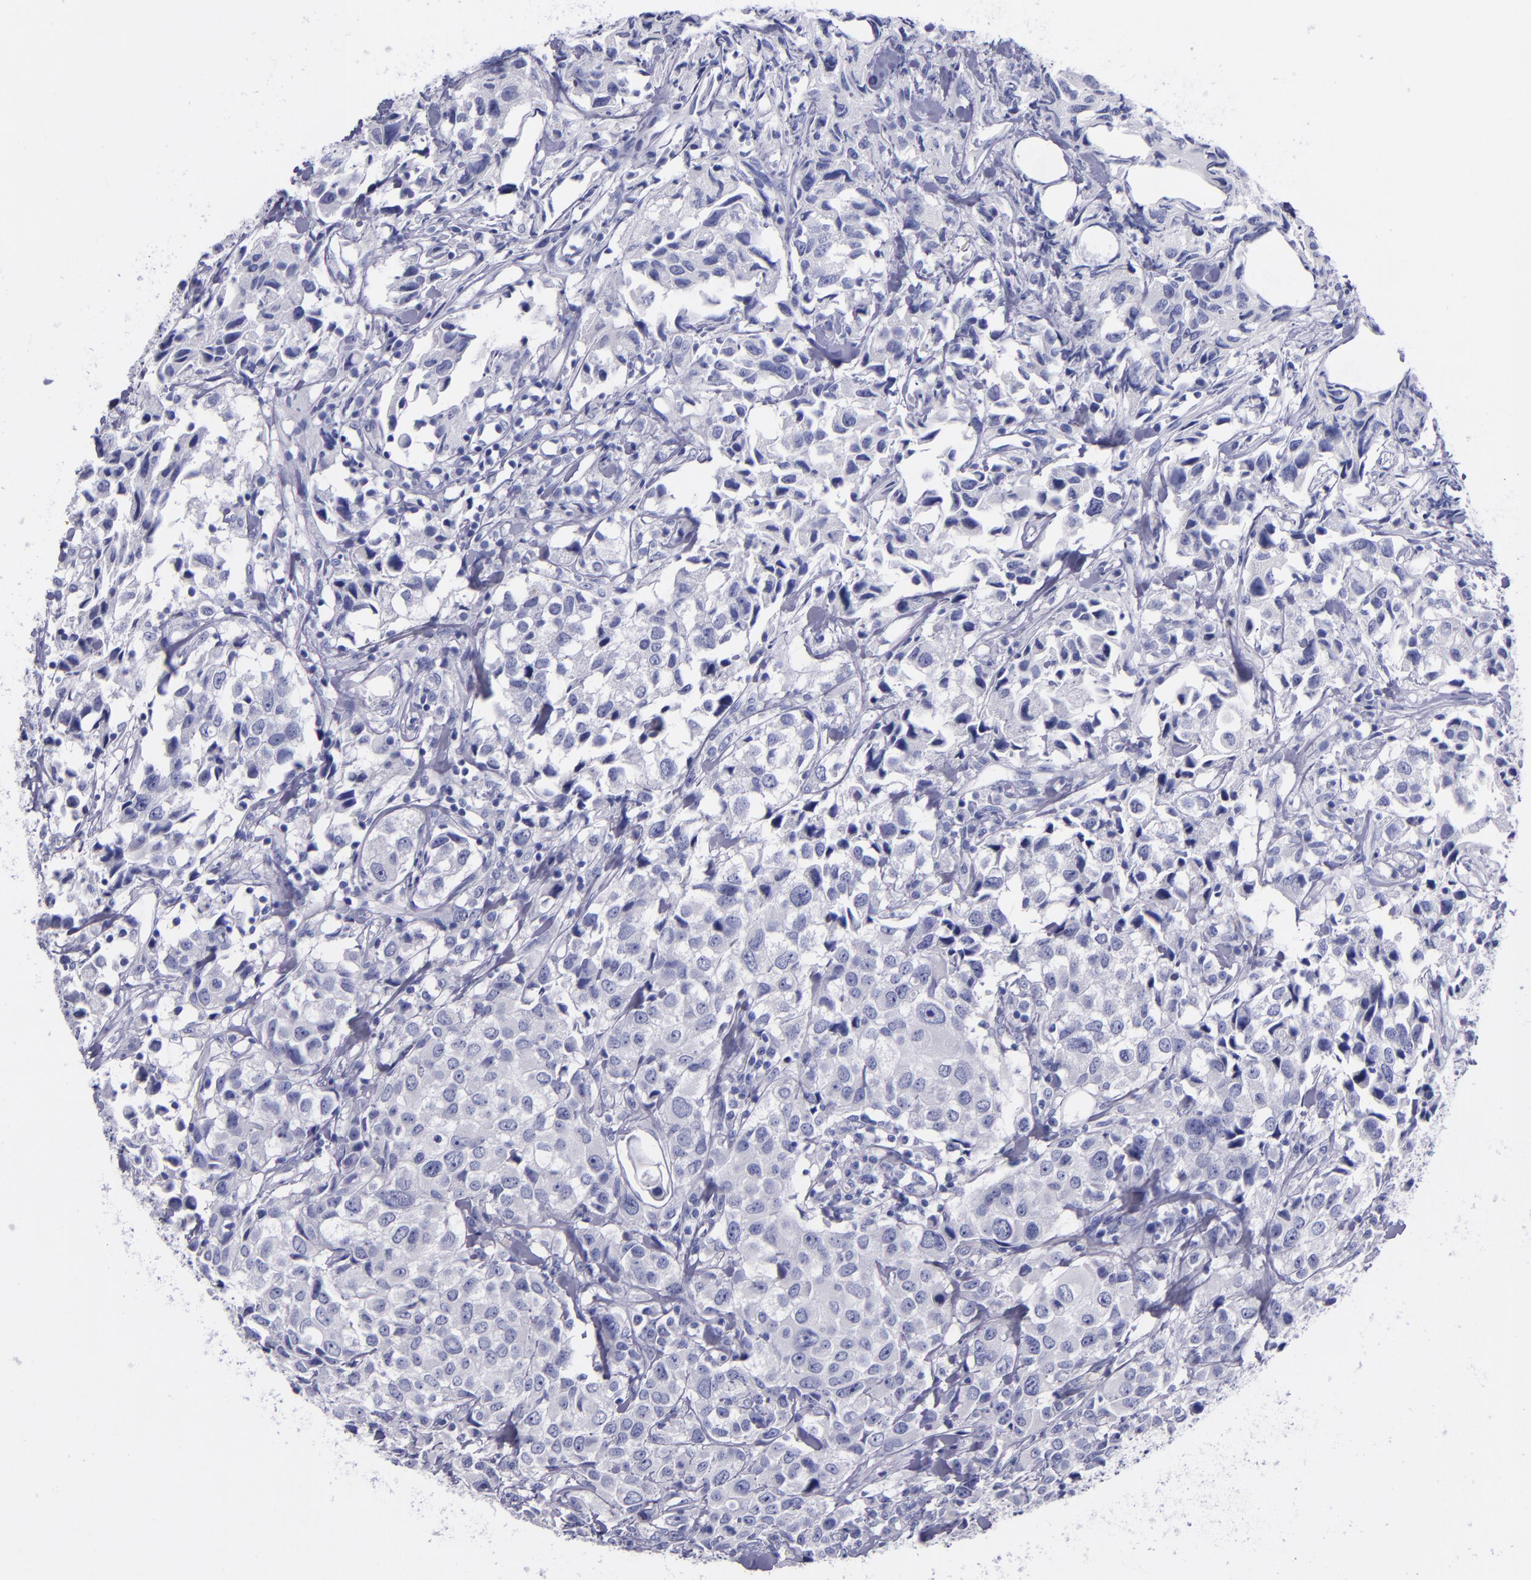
{"staining": {"intensity": "negative", "quantity": "none", "location": "none"}, "tissue": "urothelial cancer", "cell_type": "Tumor cells", "image_type": "cancer", "snomed": [{"axis": "morphology", "description": "Urothelial carcinoma, High grade"}, {"axis": "topography", "description": "Urinary bladder"}], "caption": "IHC micrograph of urothelial carcinoma (high-grade) stained for a protein (brown), which reveals no expression in tumor cells.", "gene": "SV2A", "patient": {"sex": "female", "age": 75}}